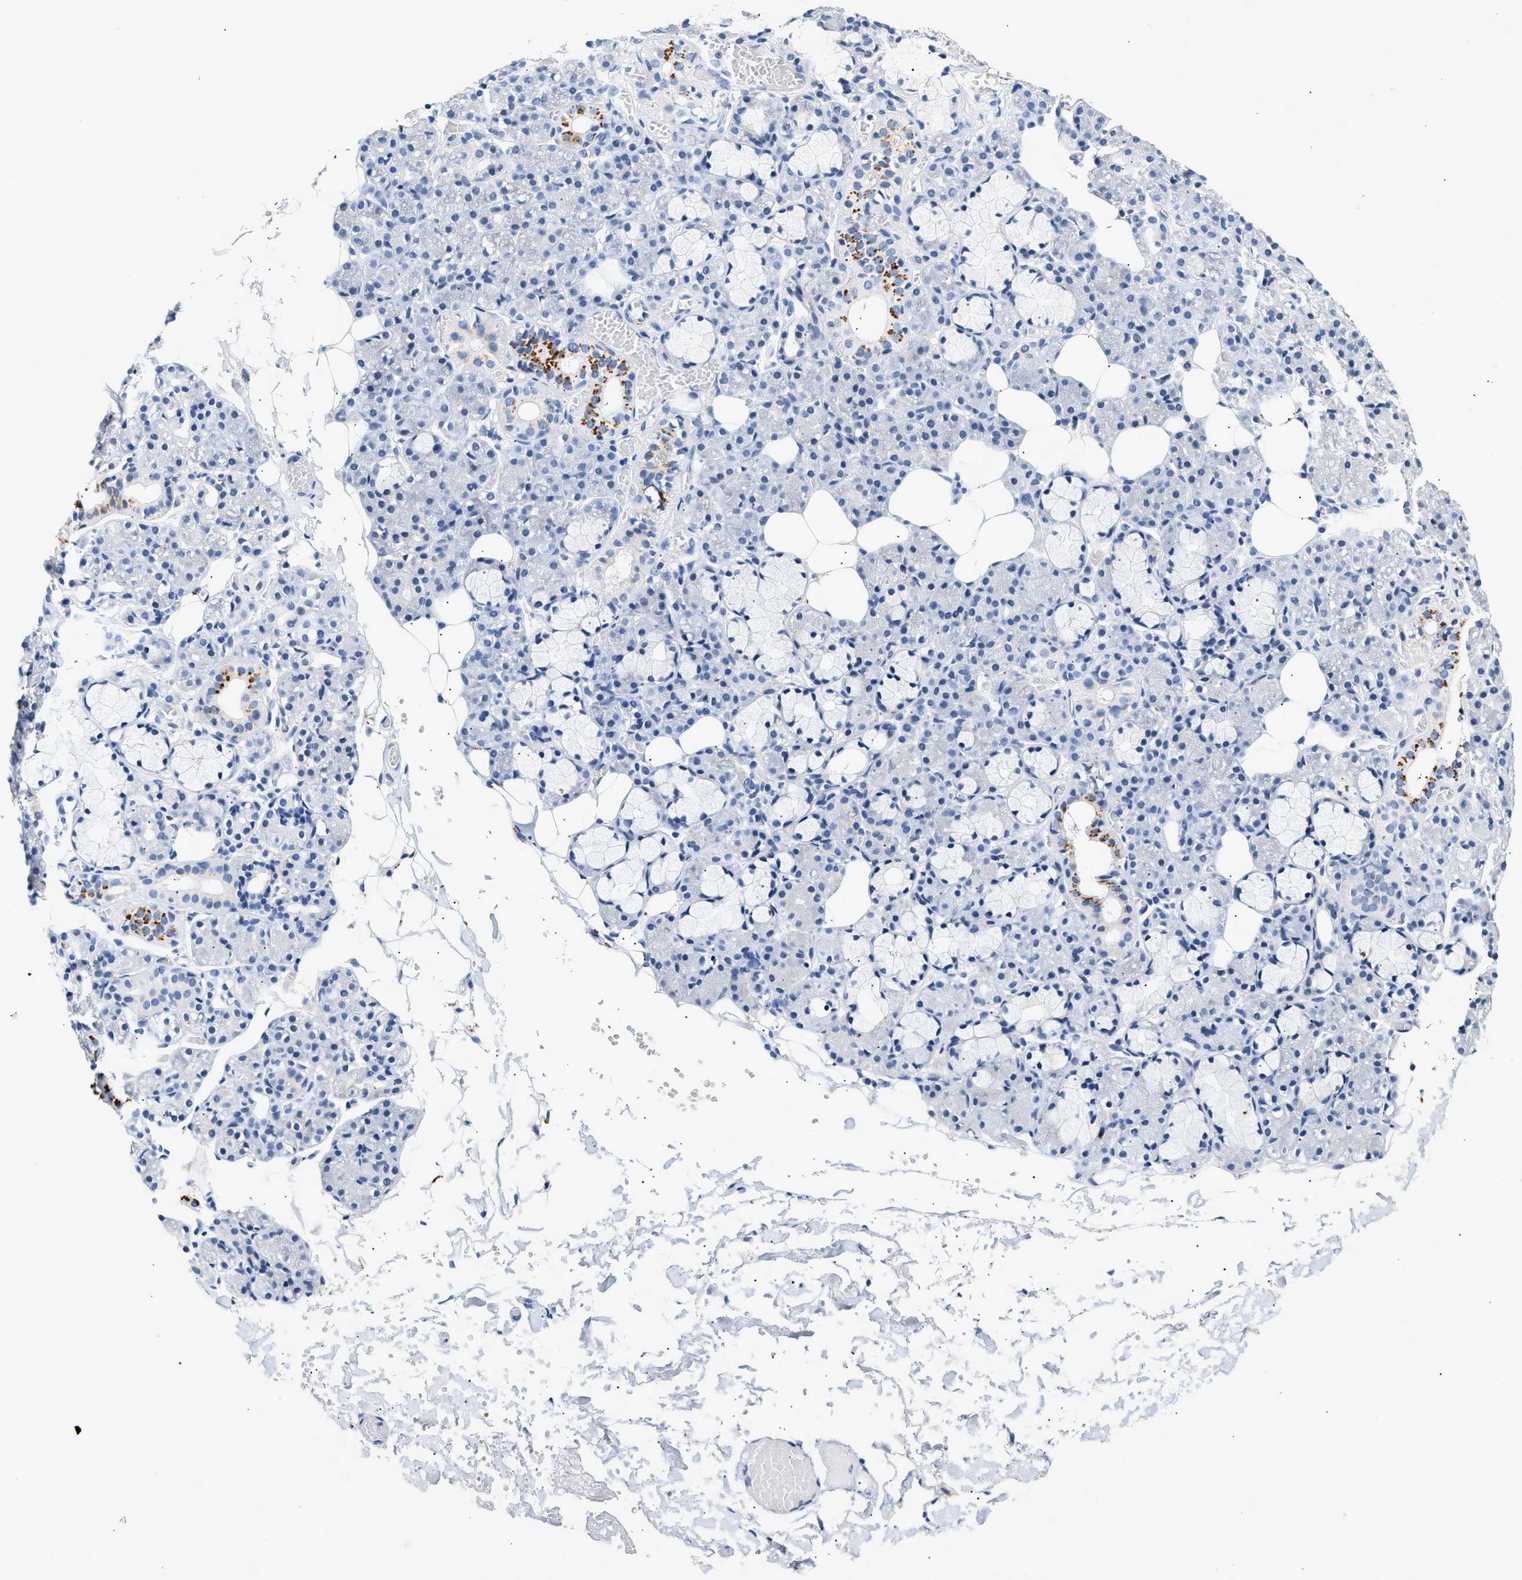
{"staining": {"intensity": "moderate", "quantity": "<25%", "location": "cytoplasmic/membranous"}, "tissue": "salivary gland", "cell_type": "Glandular cells", "image_type": "normal", "snomed": [{"axis": "morphology", "description": "Normal tissue, NOS"}, {"axis": "topography", "description": "Salivary gland"}], "caption": "Immunohistochemical staining of unremarkable salivary gland displays moderate cytoplasmic/membranous protein expression in about <25% of glandular cells.", "gene": "MED22", "patient": {"sex": "male", "age": 63}}